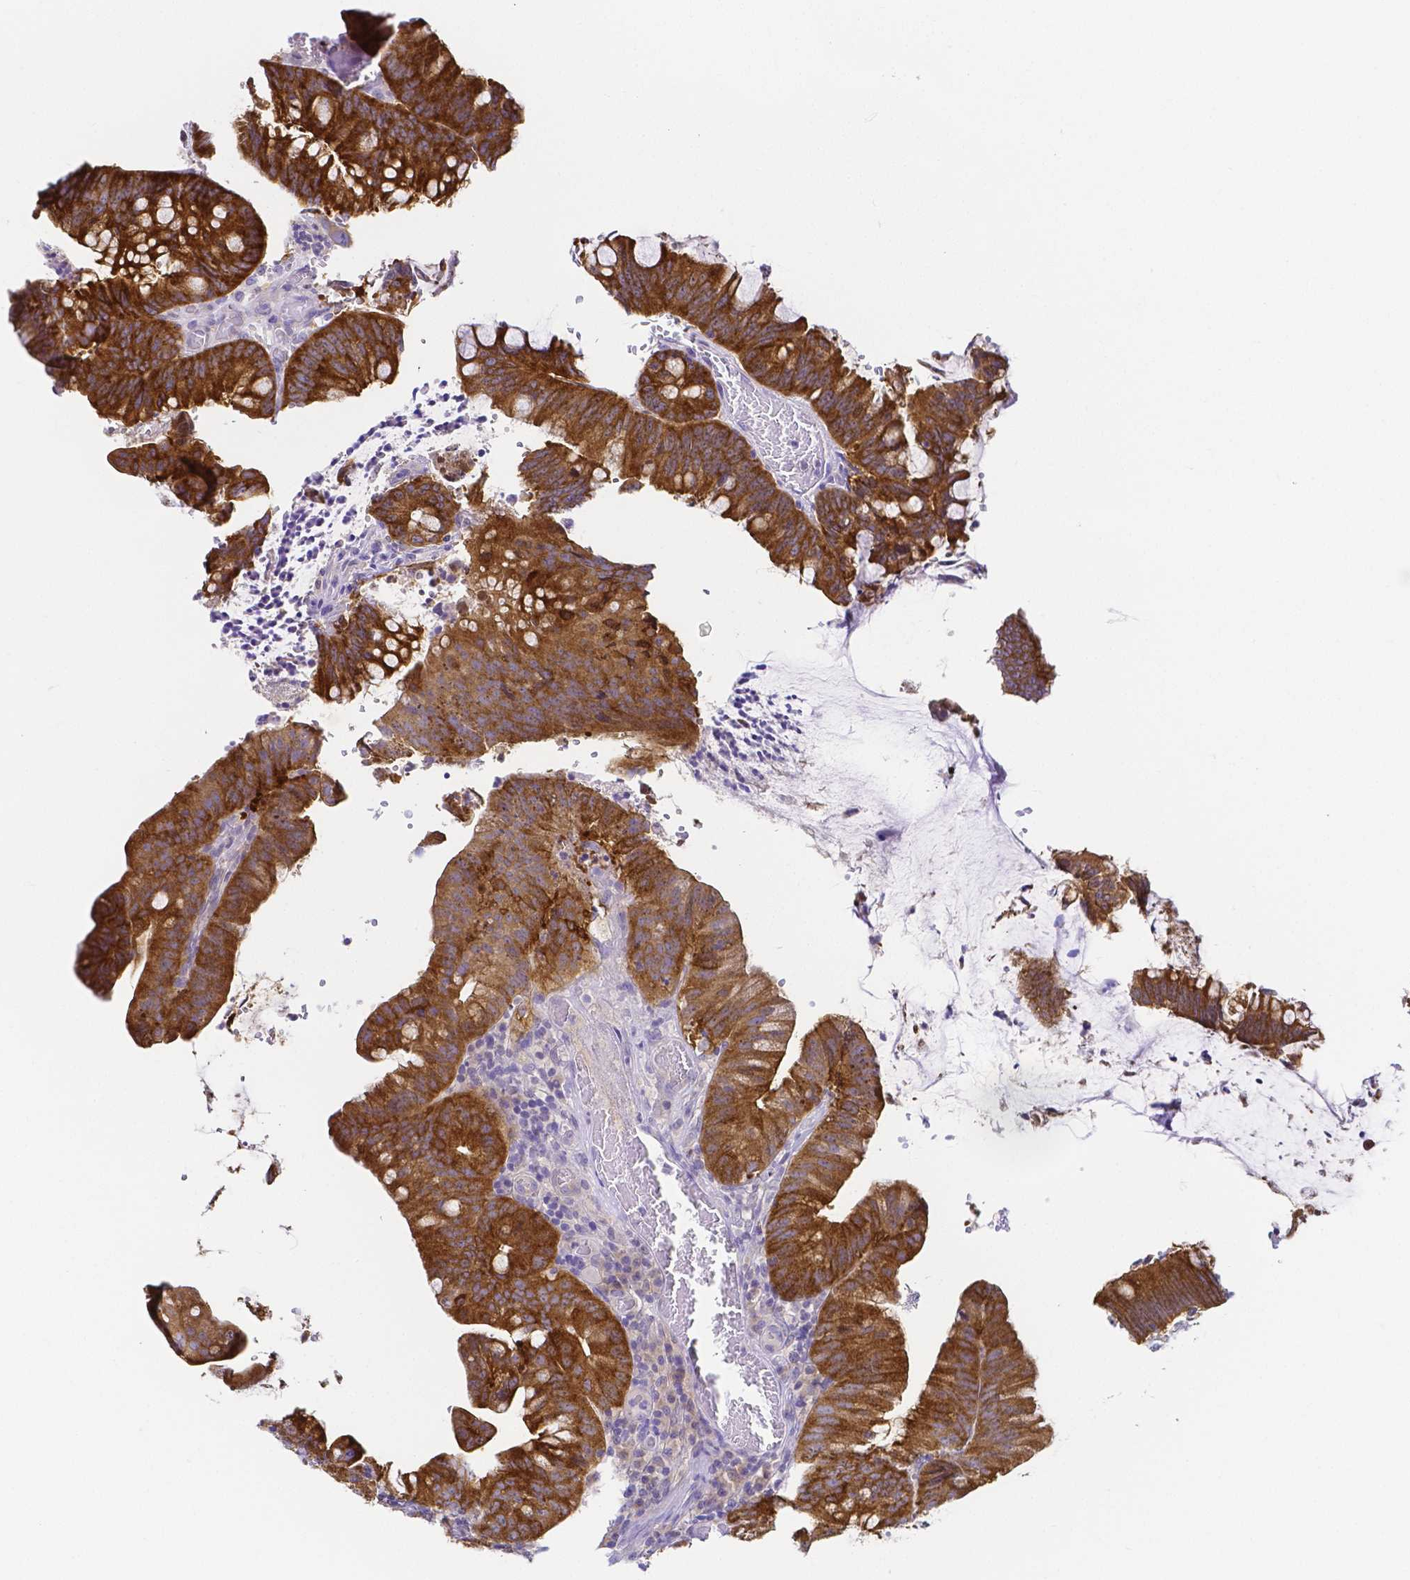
{"staining": {"intensity": "strong", "quantity": ">75%", "location": "cytoplasmic/membranous"}, "tissue": "colorectal cancer", "cell_type": "Tumor cells", "image_type": "cancer", "snomed": [{"axis": "morphology", "description": "Adenocarcinoma, NOS"}, {"axis": "topography", "description": "Colon"}], "caption": "About >75% of tumor cells in colorectal cancer (adenocarcinoma) display strong cytoplasmic/membranous protein expression as visualized by brown immunohistochemical staining.", "gene": "PKP3", "patient": {"sex": "male", "age": 62}}